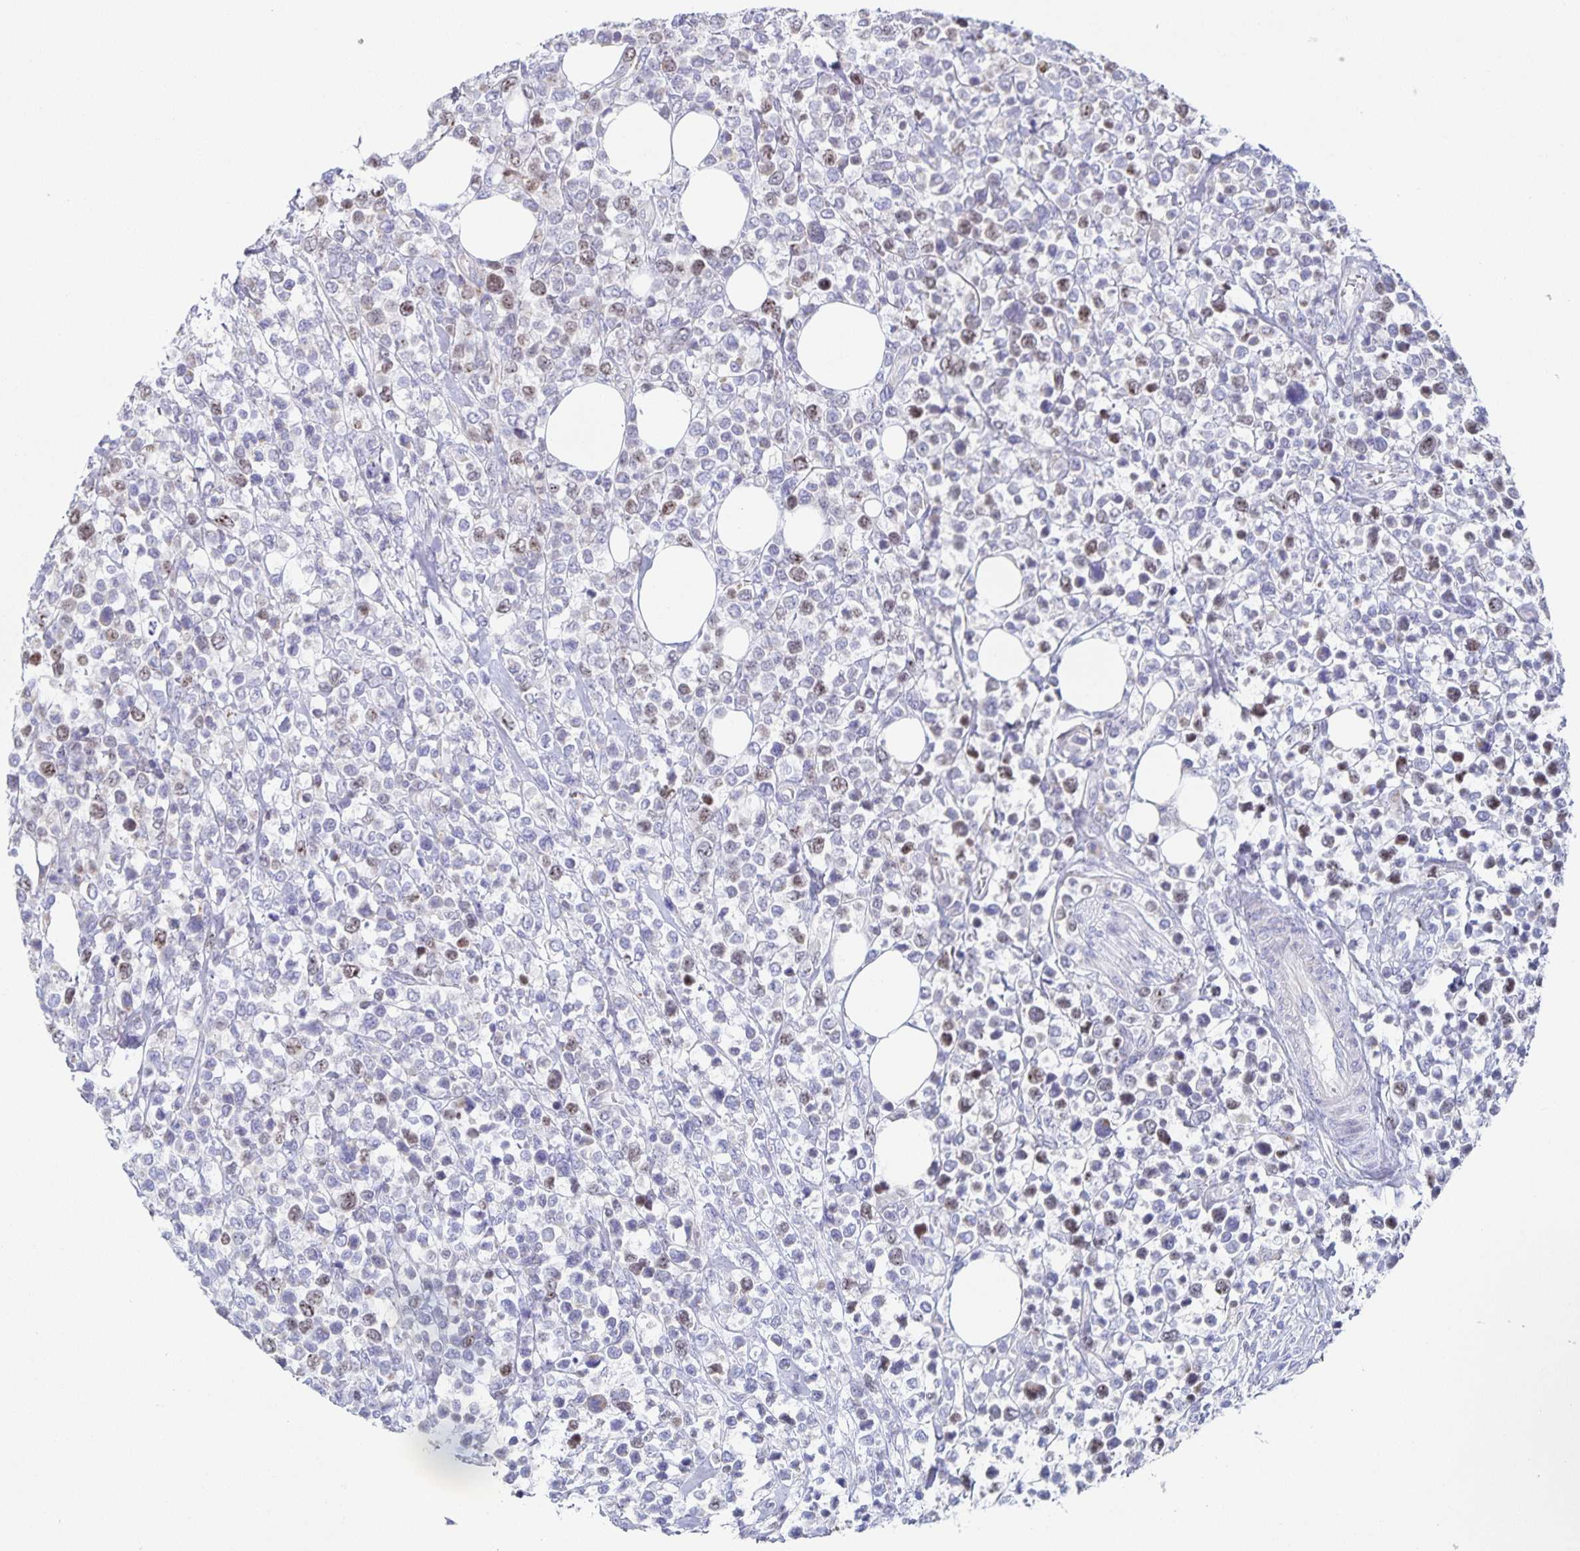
{"staining": {"intensity": "weak", "quantity": "25%-75%", "location": "nuclear"}, "tissue": "lymphoma", "cell_type": "Tumor cells", "image_type": "cancer", "snomed": [{"axis": "morphology", "description": "Malignant lymphoma, non-Hodgkin's type, High grade"}, {"axis": "topography", "description": "Soft tissue"}], "caption": "An immunohistochemistry (IHC) histopathology image of neoplastic tissue is shown. Protein staining in brown shows weak nuclear positivity in lymphoma within tumor cells.", "gene": "CENPH", "patient": {"sex": "female", "age": 56}}